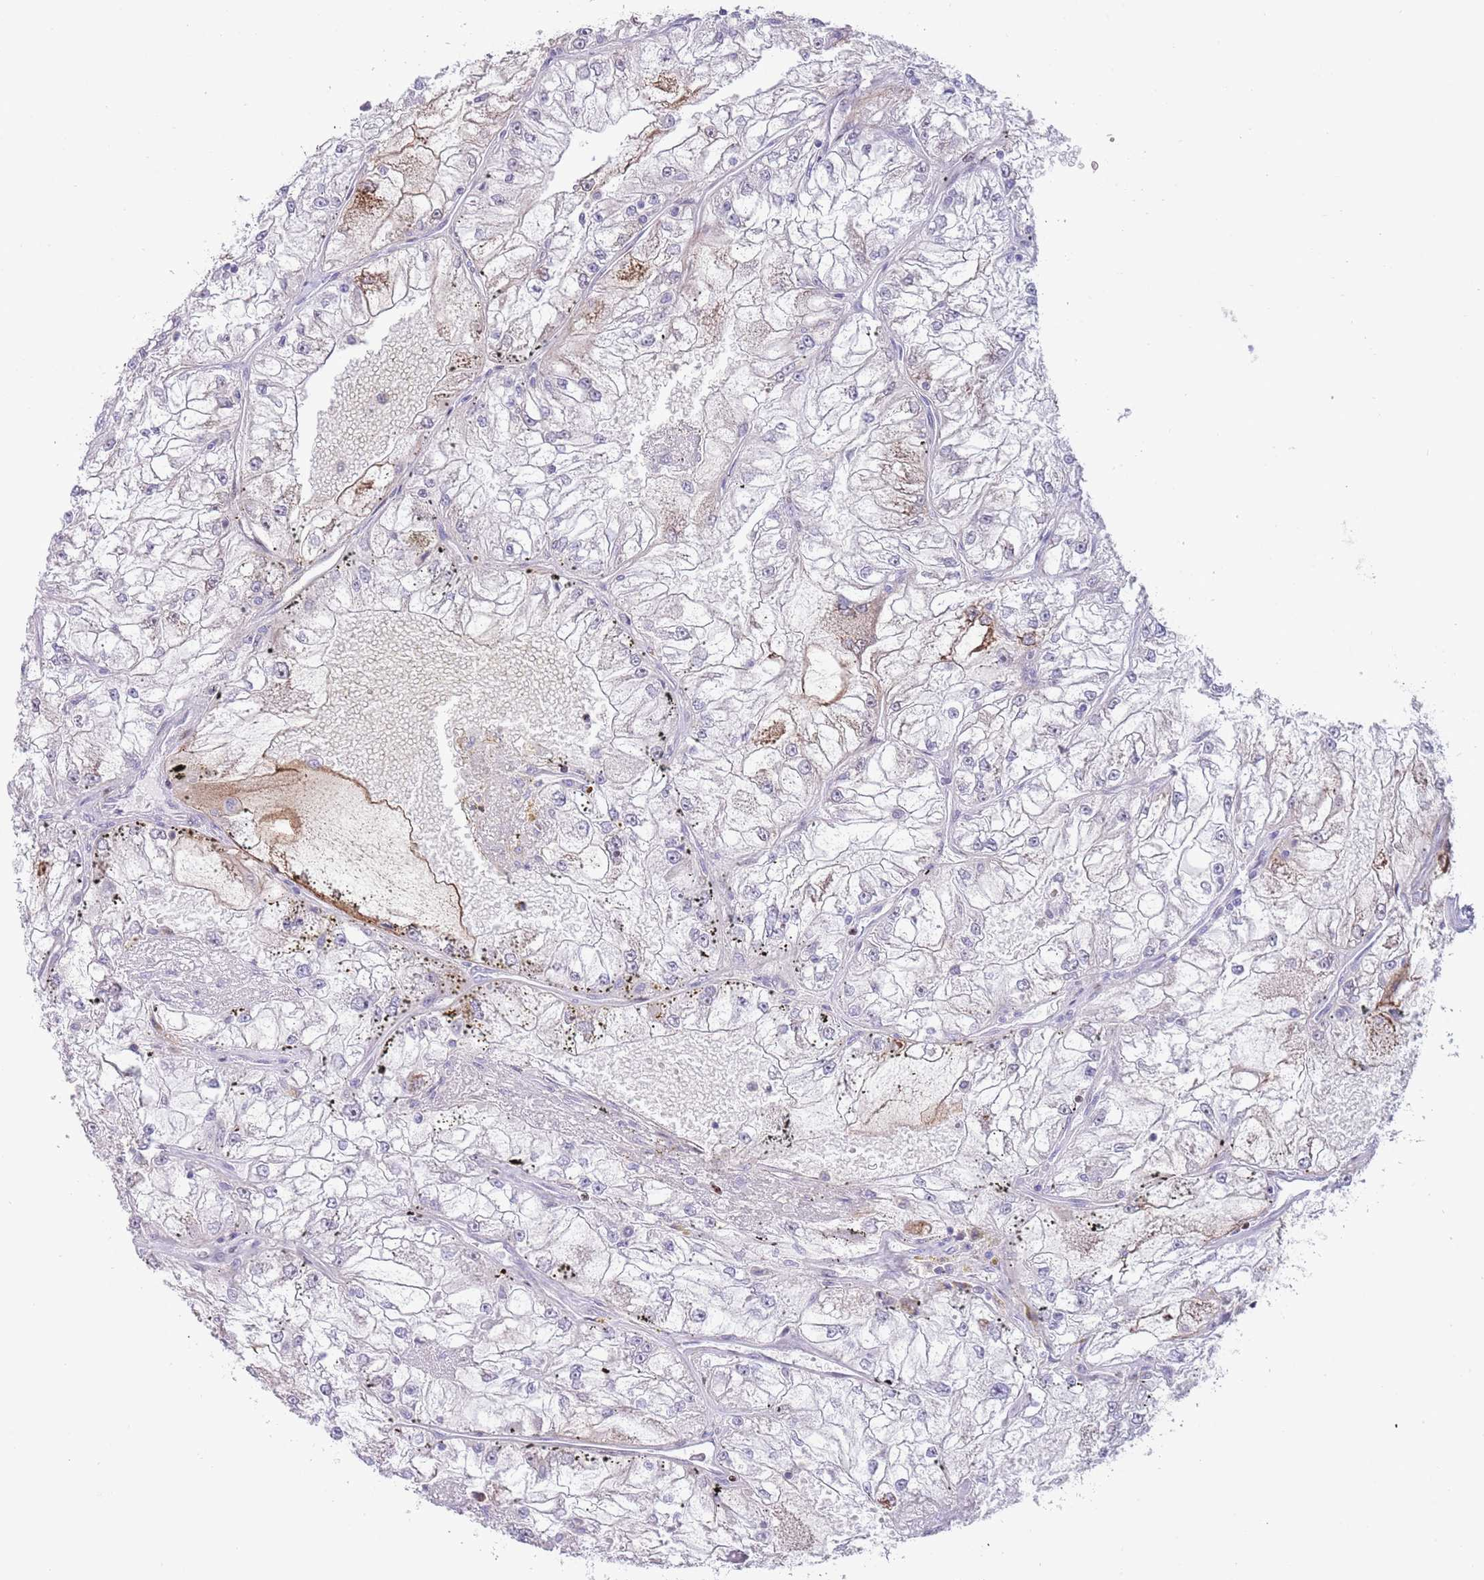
{"staining": {"intensity": "moderate", "quantity": "<25%", "location": "cytoplasmic/membranous"}, "tissue": "renal cancer", "cell_type": "Tumor cells", "image_type": "cancer", "snomed": [{"axis": "morphology", "description": "Adenocarcinoma, NOS"}, {"axis": "topography", "description": "Kidney"}], "caption": "This is an image of immunohistochemistry staining of renal adenocarcinoma, which shows moderate positivity in the cytoplasmic/membranous of tumor cells.", "gene": "ANO8", "patient": {"sex": "female", "age": 72}}